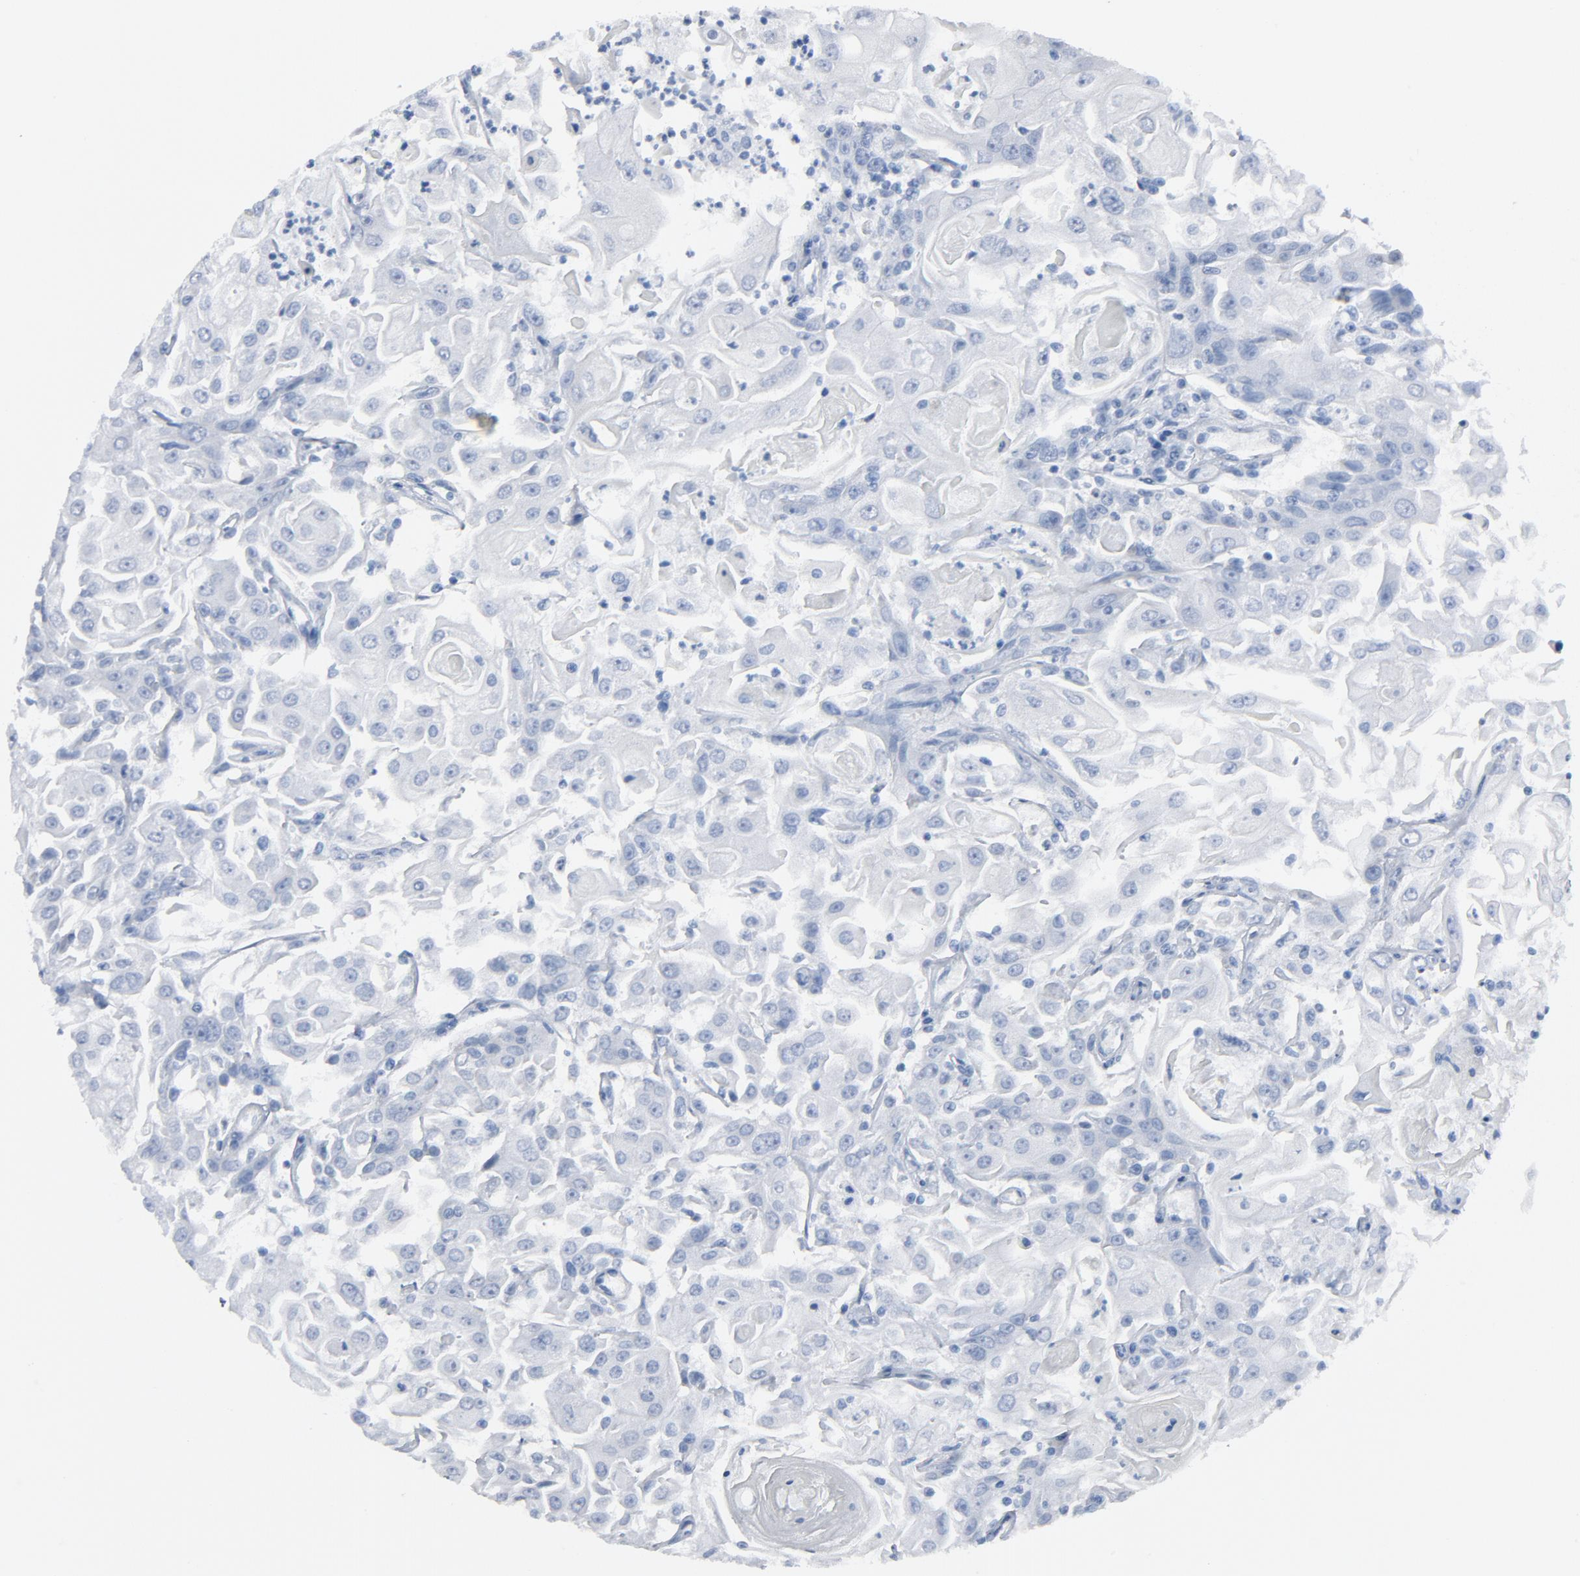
{"staining": {"intensity": "negative", "quantity": "none", "location": "none"}, "tissue": "head and neck cancer", "cell_type": "Tumor cells", "image_type": "cancer", "snomed": [{"axis": "morphology", "description": "Squamous cell carcinoma, NOS"}, {"axis": "topography", "description": "Oral tissue"}, {"axis": "topography", "description": "Head-Neck"}], "caption": "An image of human head and neck cancer is negative for staining in tumor cells.", "gene": "C14orf119", "patient": {"sex": "female", "age": 76}}